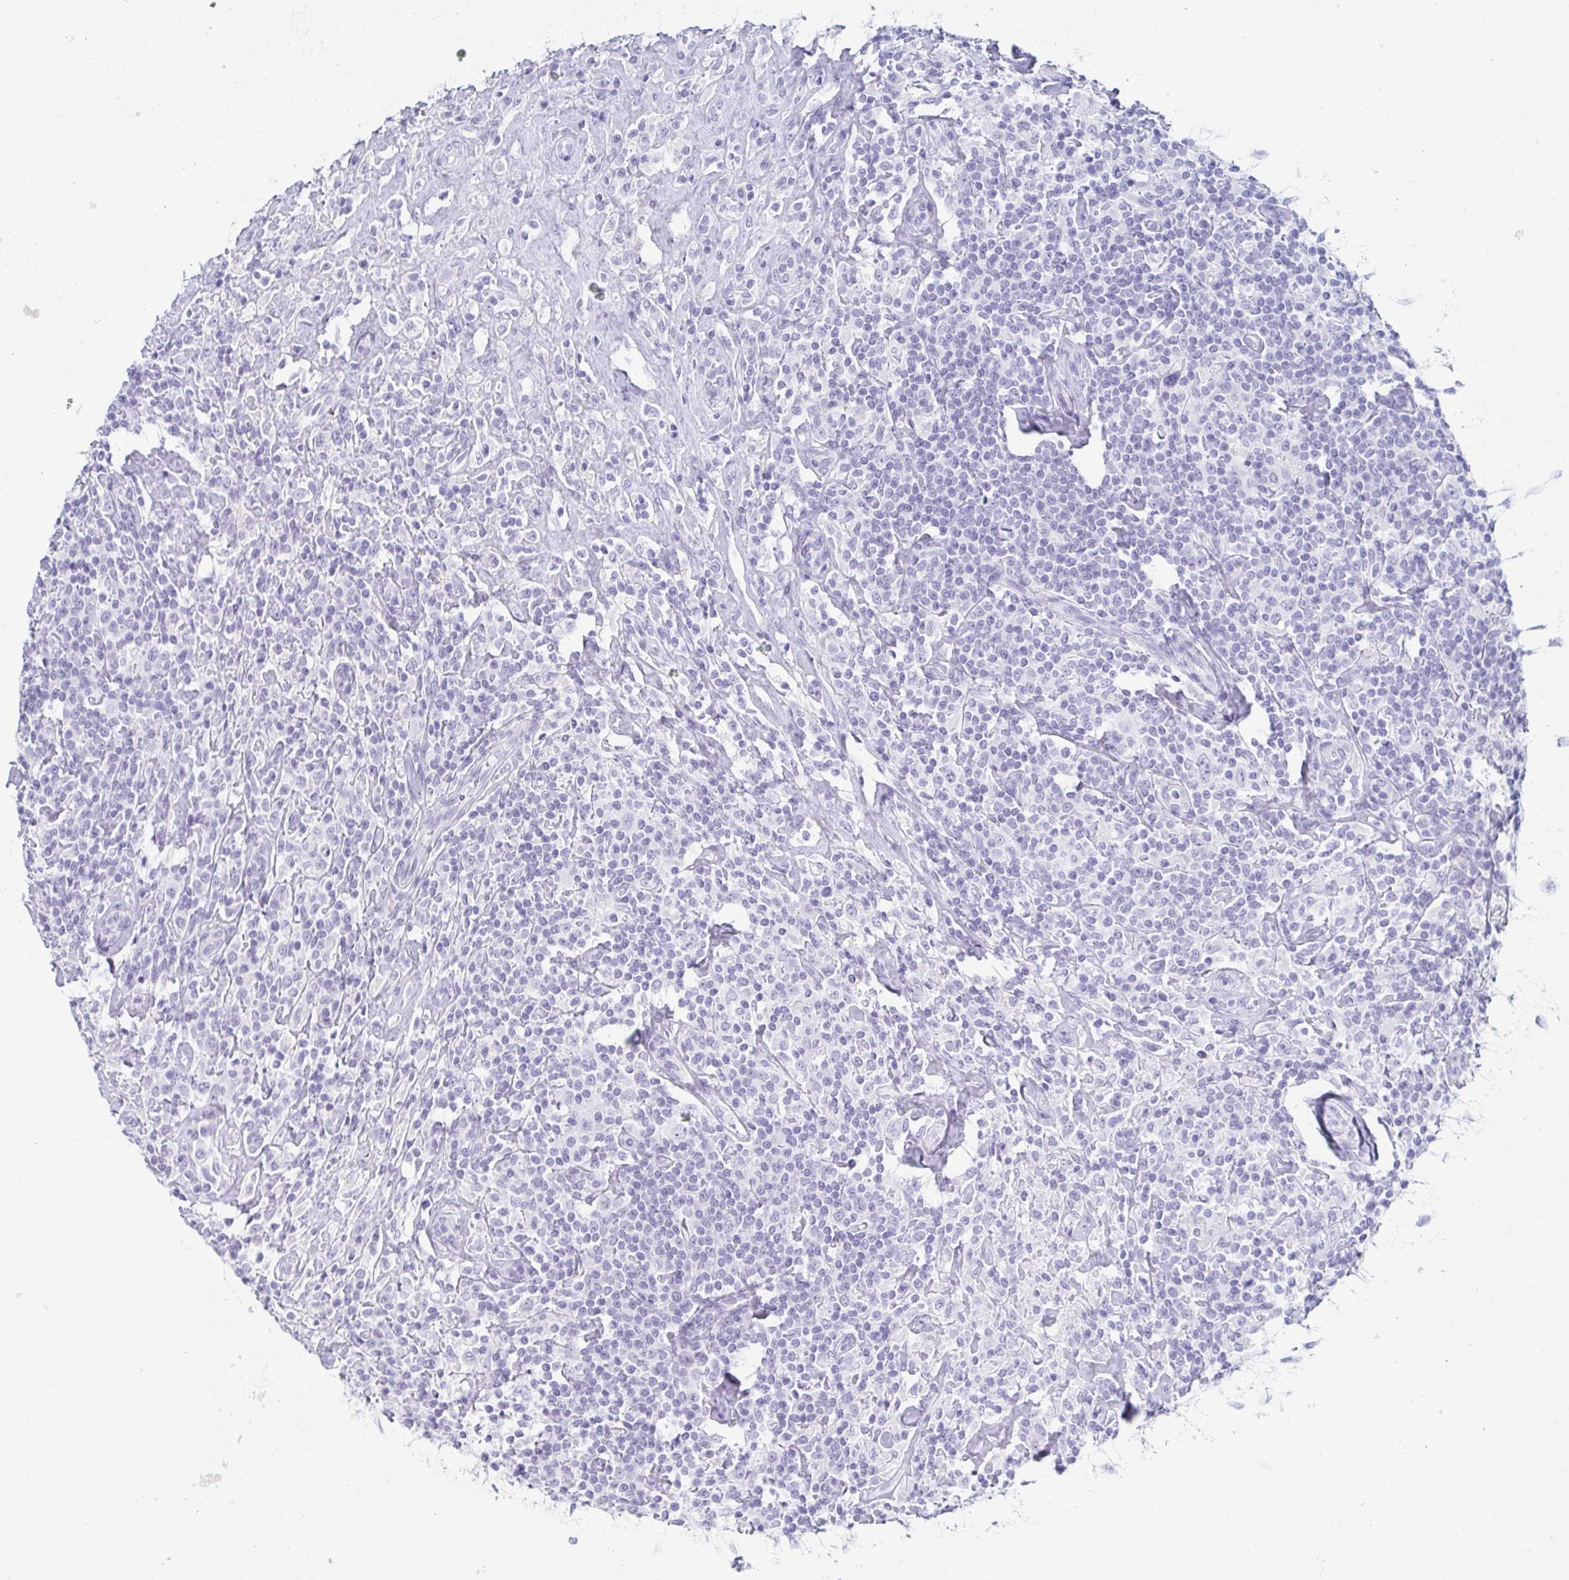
{"staining": {"intensity": "negative", "quantity": "none", "location": "none"}, "tissue": "lymphoma", "cell_type": "Tumor cells", "image_type": "cancer", "snomed": [{"axis": "morphology", "description": "Hodgkin's disease, NOS"}, {"axis": "morphology", "description": "Hodgkin's lymphoma, nodular sclerosis"}, {"axis": "topography", "description": "Lymph node"}], "caption": "Hodgkin's lymphoma, nodular sclerosis was stained to show a protein in brown. There is no significant positivity in tumor cells.", "gene": "ZG16B", "patient": {"sex": "female", "age": 10}}